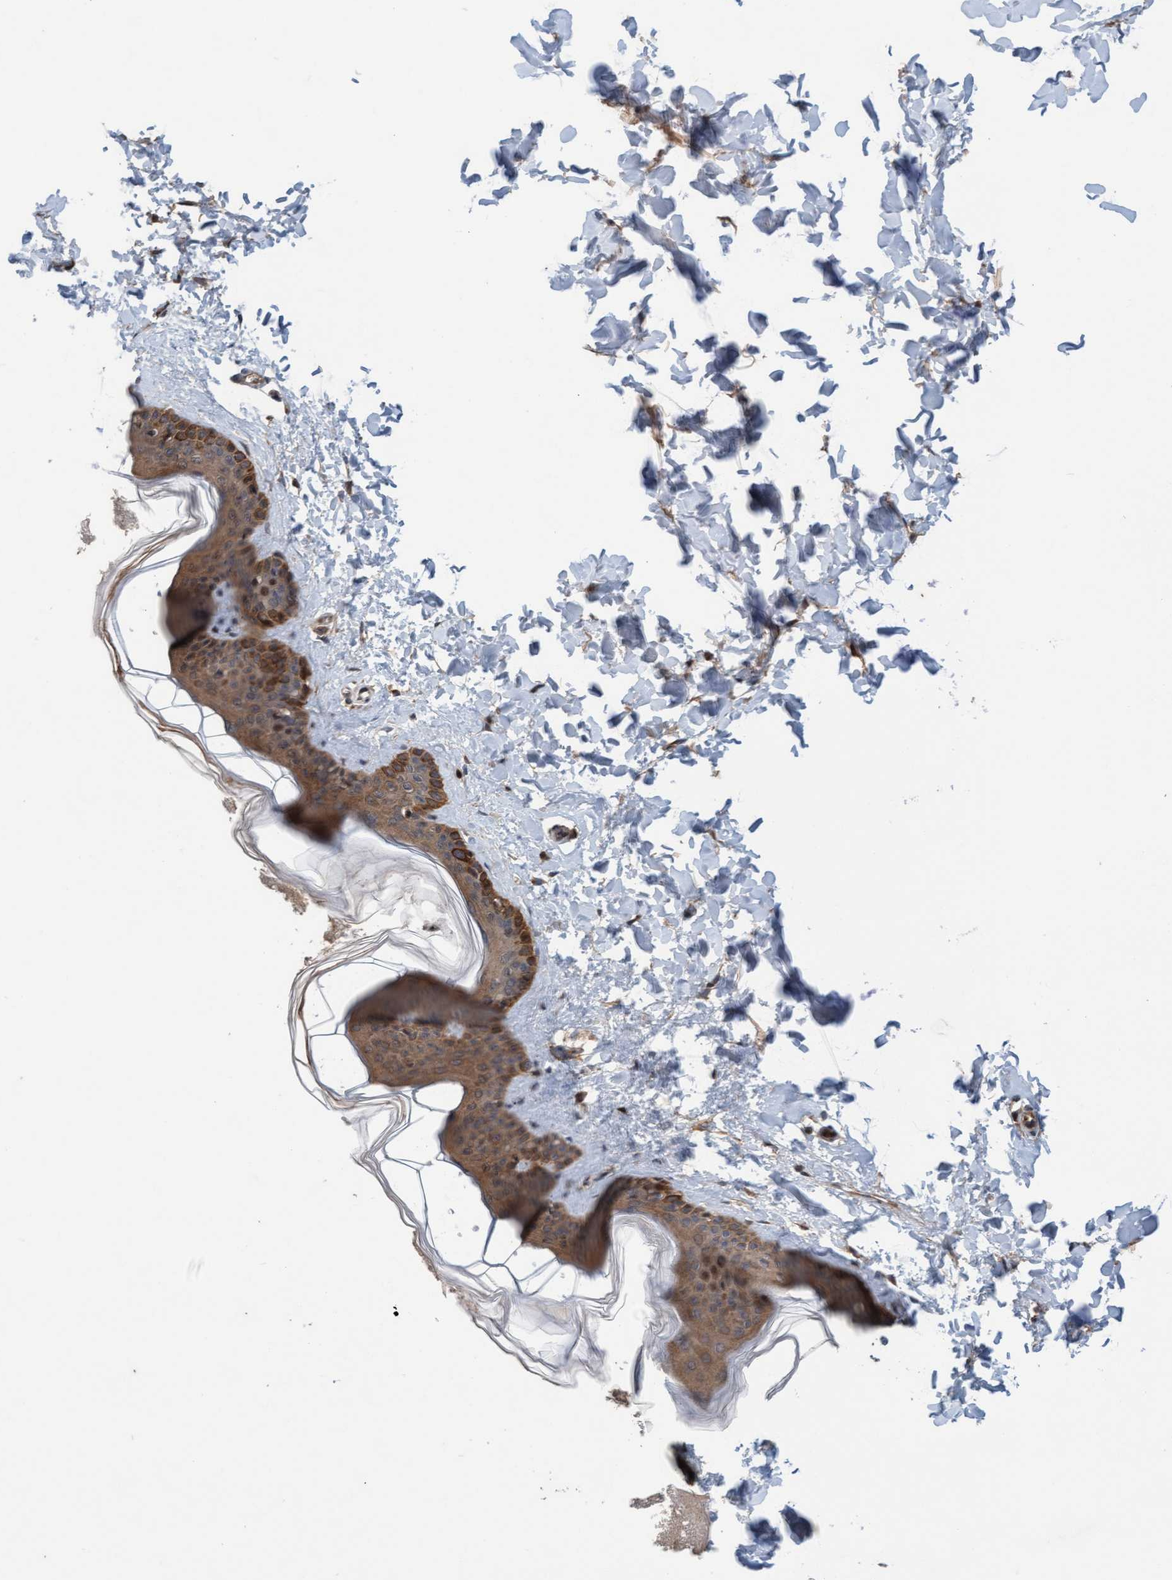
{"staining": {"intensity": "moderate", "quantity": ">75%", "location": "cytoplasmic/membranous,nuclear"}, "tissue": "skin", "cell_type": "Fibroblasts", "image_type": "normal", "snomed": [{"axis": "morphology", "description": "Normal tissue, NOS"}, {"axis": "topography", "description": "Skin"}], "caption": "Human skin stained with a brown dye exhibits moderate cytoplasmic/membranous,nuclear positive positivity in about >75% of fibroblasts.", "gene": "MLXIP", "patient": {"sex": "female", "age": 17}}